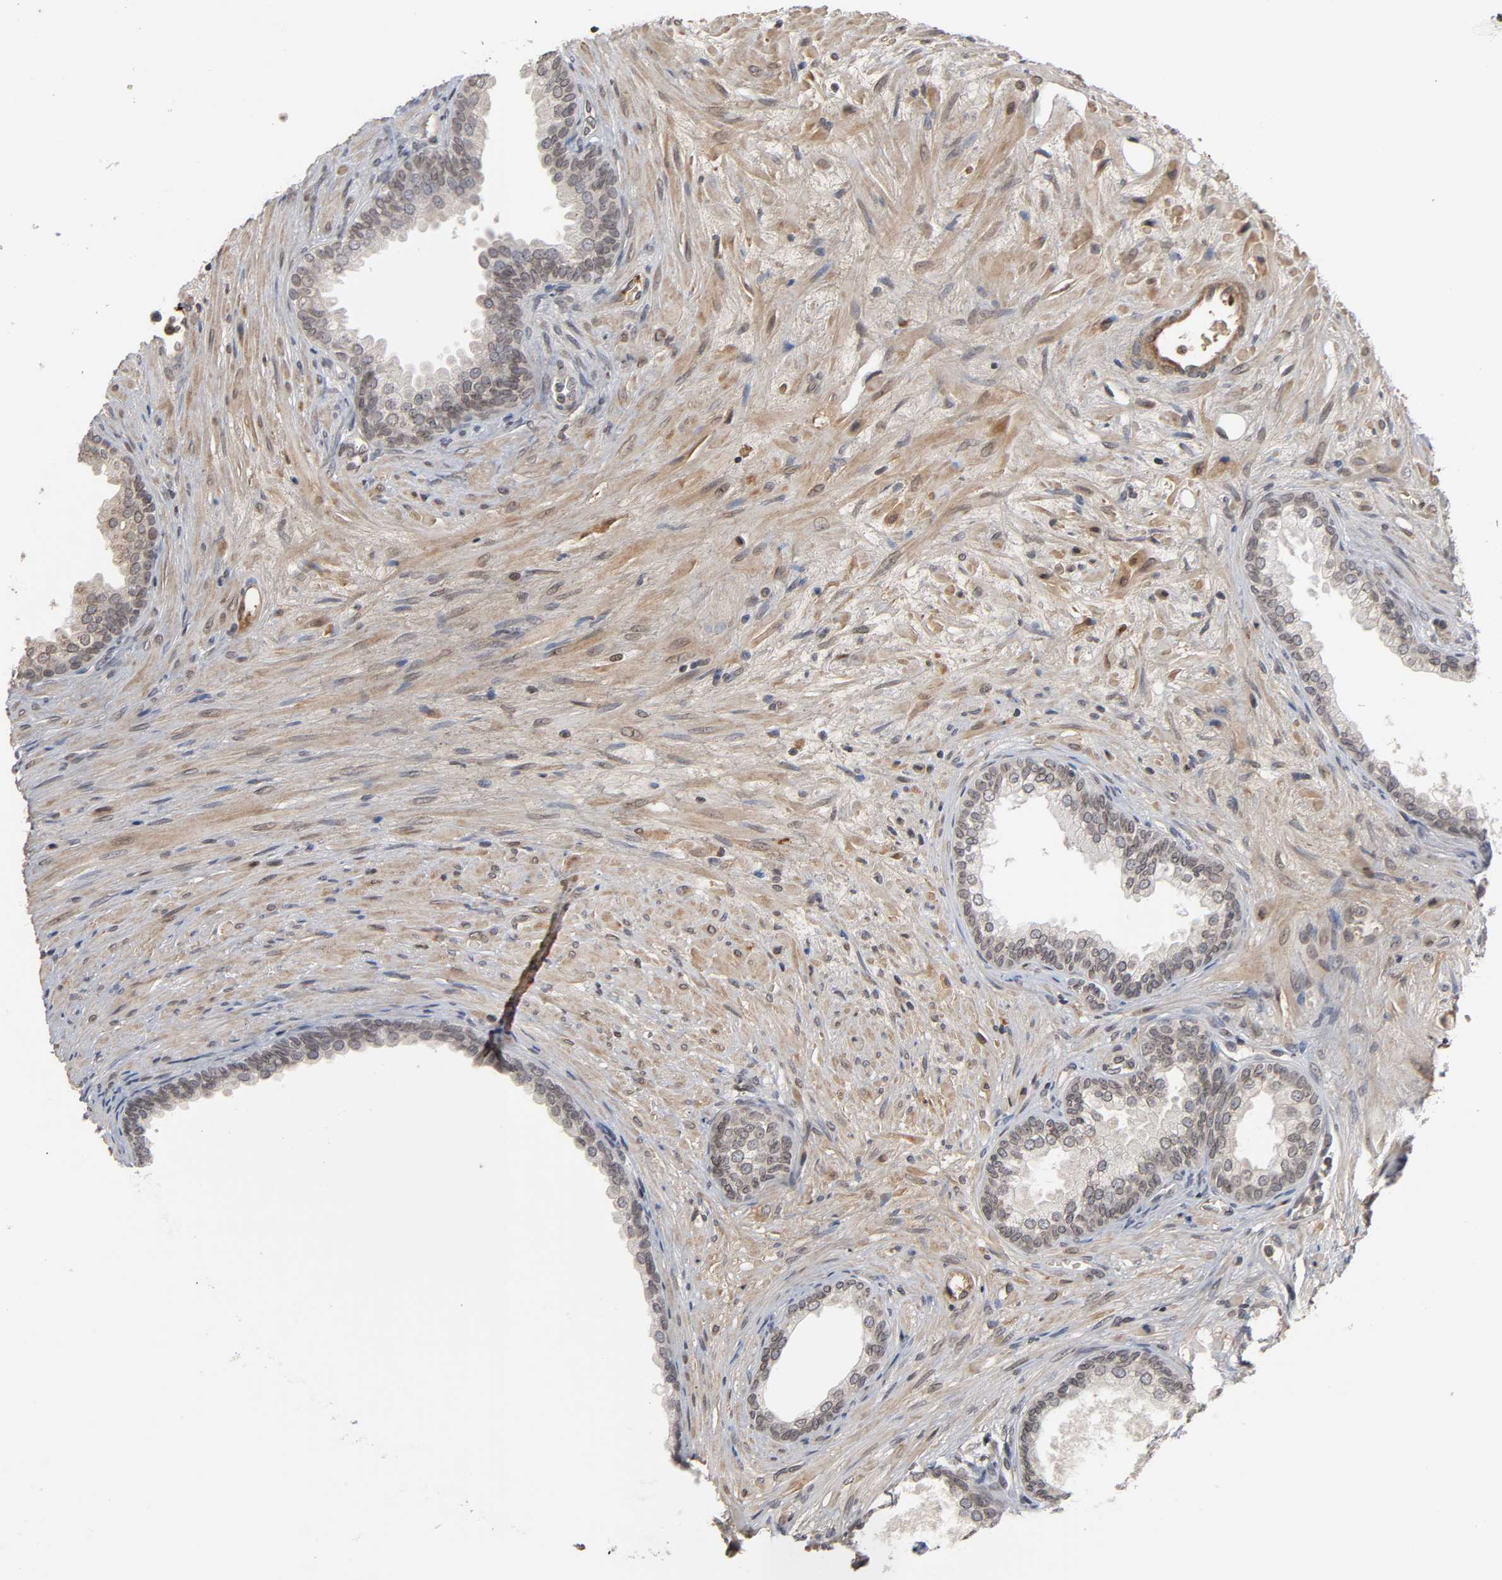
{"staining": {"intensity": "moderate", "quantity": ">75%", "location": "cytoplasmic/membranous,nuclear"}, "tissue": "prostate", "cell_type": "Glandular cells", "image_type": "normal", "snomed": [{"axis": "morphology", "description": "Normal tissue, NOS"}, {"axis": "topography", "description": "Prostate"}], "caption": "Brown immunohistochemical staining in normal prostate reveals moderate cytoplasmic/membranous,nuclear expression in about >75% of glandular cells. The staining was performed using DAB, with brown indicating positive protein expression. Nuclei are stained blue with hematoxylin.", "gene": "CPN2", "patient": {"sex": "male", "age": 76}}